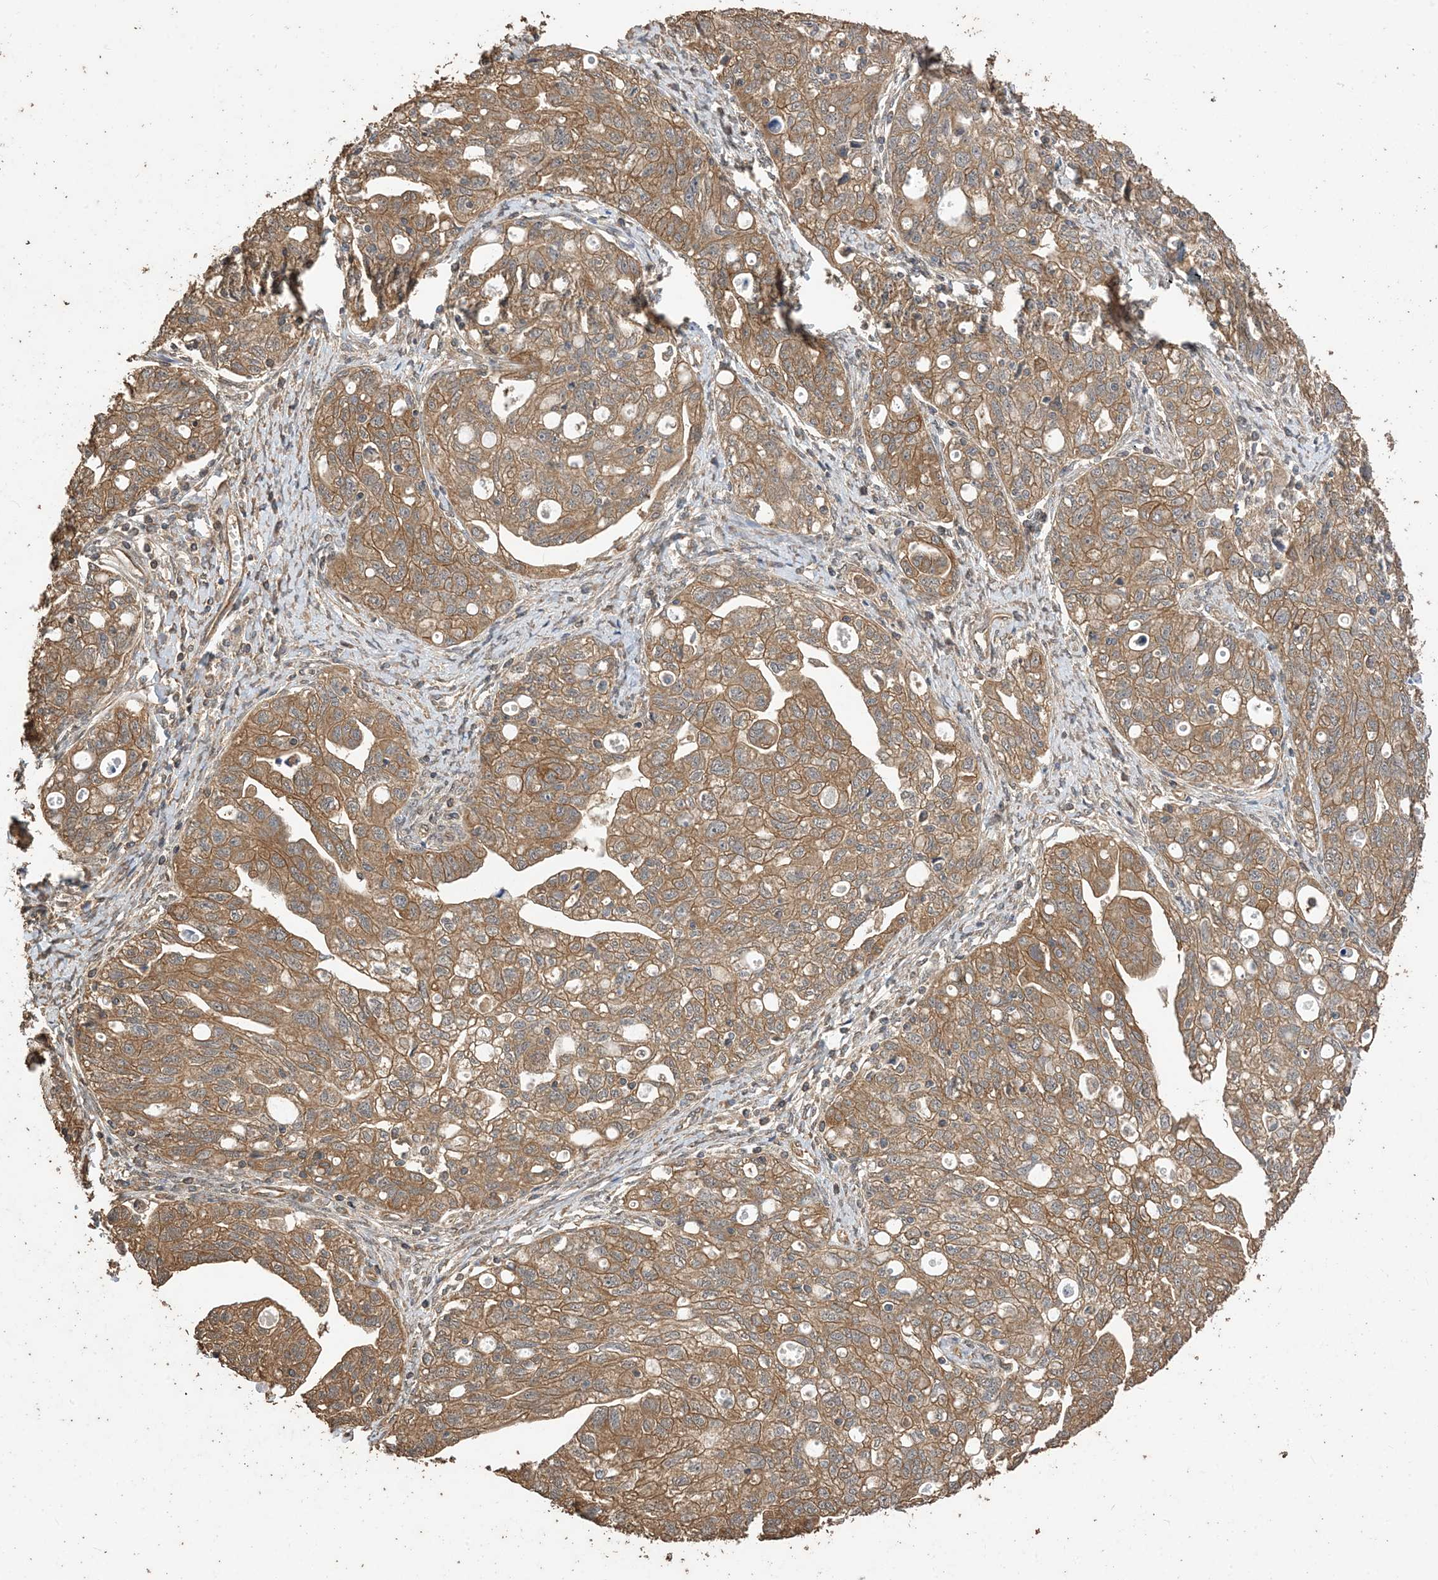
{"staining": {"intensity": "moderate", "quantity": ">75%", "location": "cytoplasmic/membranous"}, "tissue": "ovarian cancer", "cell_type": "Tumor cells", "image_type": "cancer", "snomed": [{"axis": "morphology", "description": "Carcinoma, NOS"}, {"axis": "morphology", "description": "Cystadenocarcinoma, serous, NOS"}, {"axis": "topography", "description": "Ovary"}], "caption": "Ovarian cancer tissue demonstrates moderate cytoplasmic/membranous expression in approximately >75% of tumor cells, visualized by immunohistochemistry. The staining is performed using DAB (3,3'-diaminobenzidine) brown chromogen to label protein expression. The nuclei are counter-stained blue using hematoxylin.", "gene": "ZKSCAN5", "patient": {"sex": "female", "age": 69}}